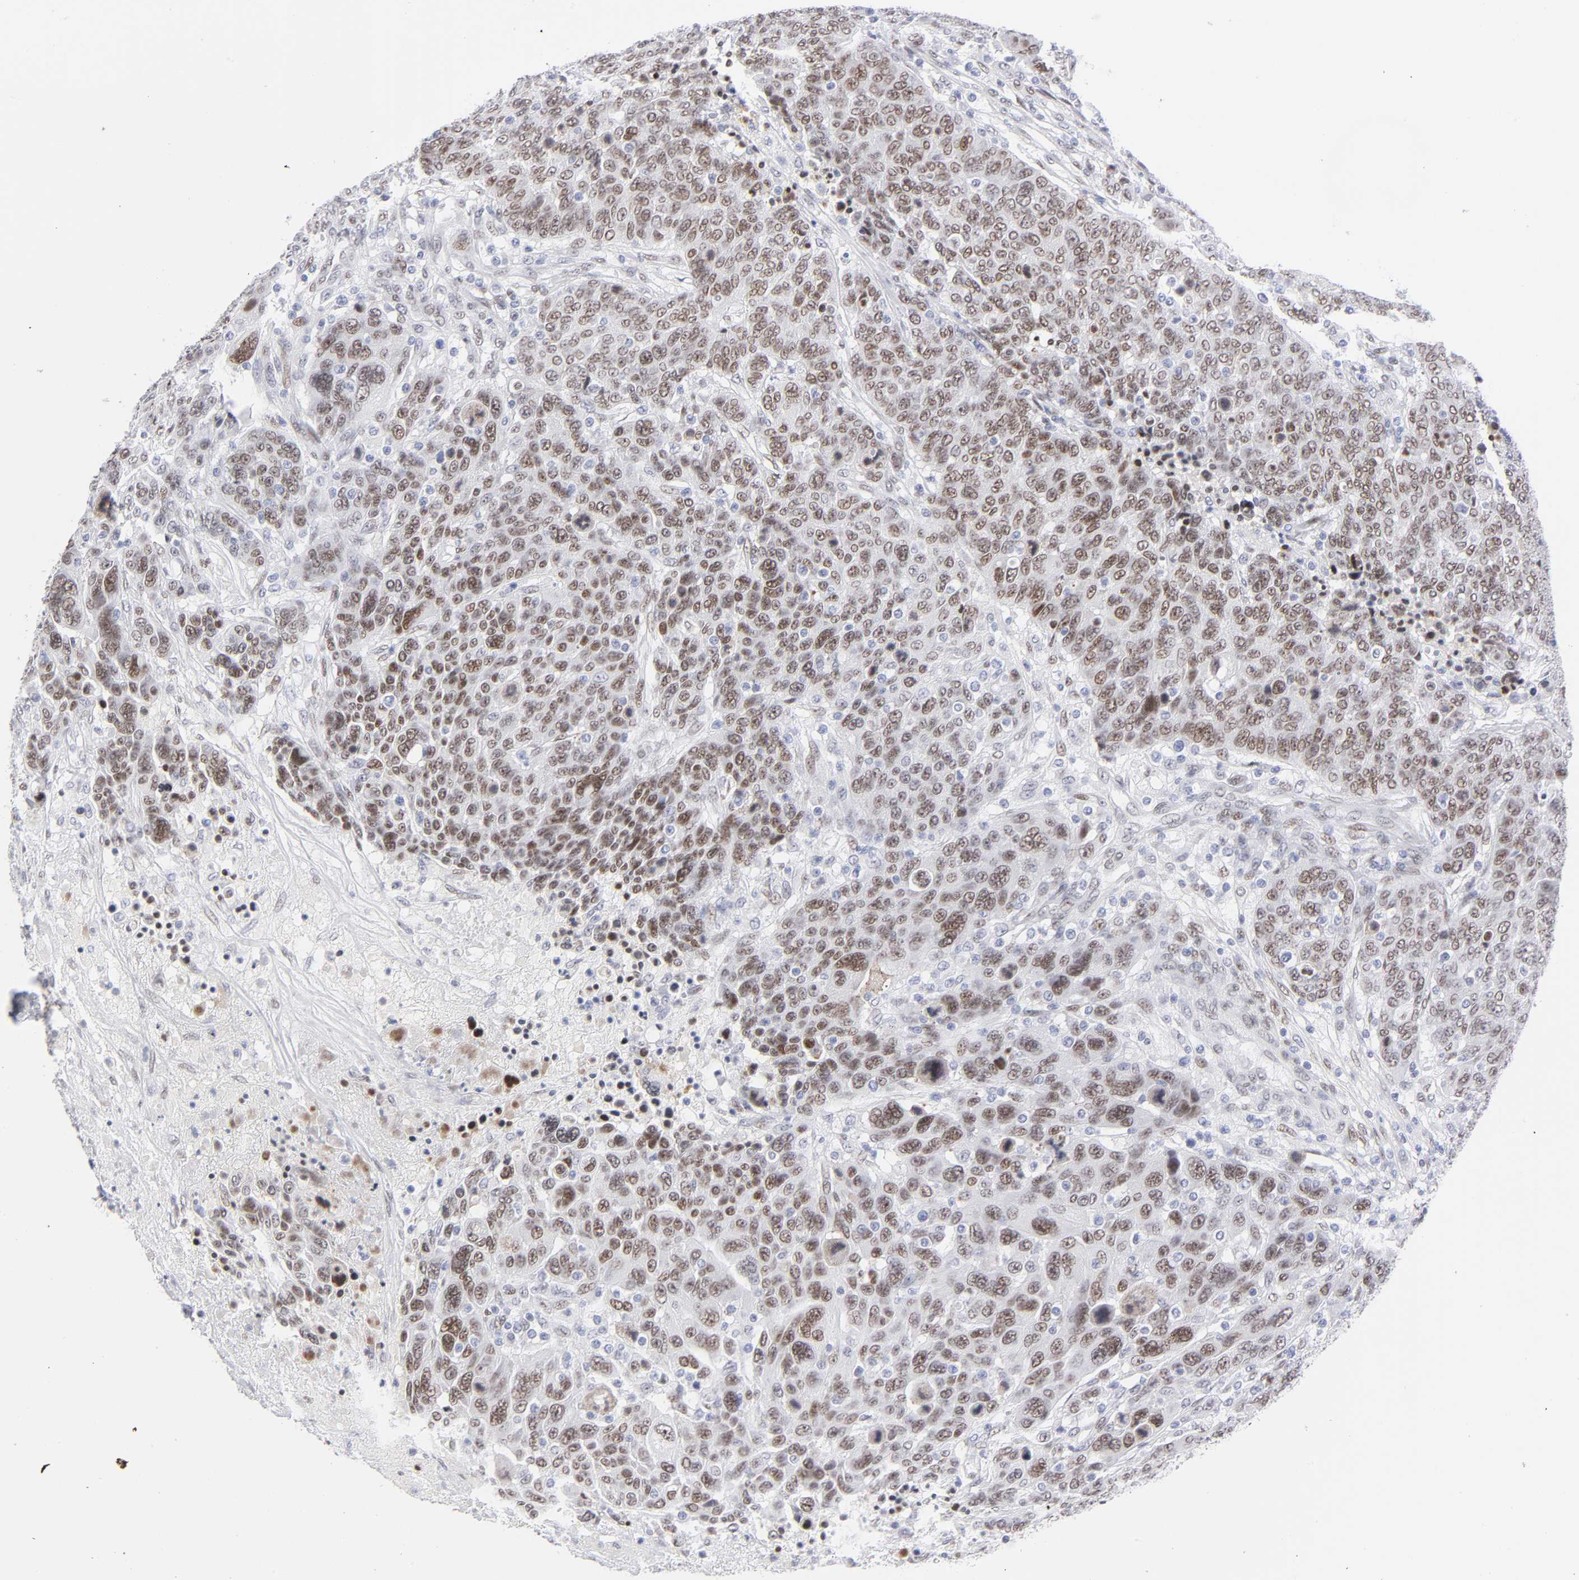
{"staining": {"intensity": "moderate", "quantity": ">75%", "location": "nuclear"}, "tissue": "breast cancer", "cell_type": "Tumor cells", "image_type": "cancer", "snomed": [{"axis": "morphology", "description": "Duct carcinoma"}, {"axis": "topography", "description": "Breast"}], "caption": "Immunohistochemical staining of human breast cancer displays moderate nuclear protein positivity in about >75% of tumor cells. (brown staining indicates protein expression, while blue staining denotes nuclei).", "gene": "NFIC", "patient": {"sex": "female", "age": 37}}